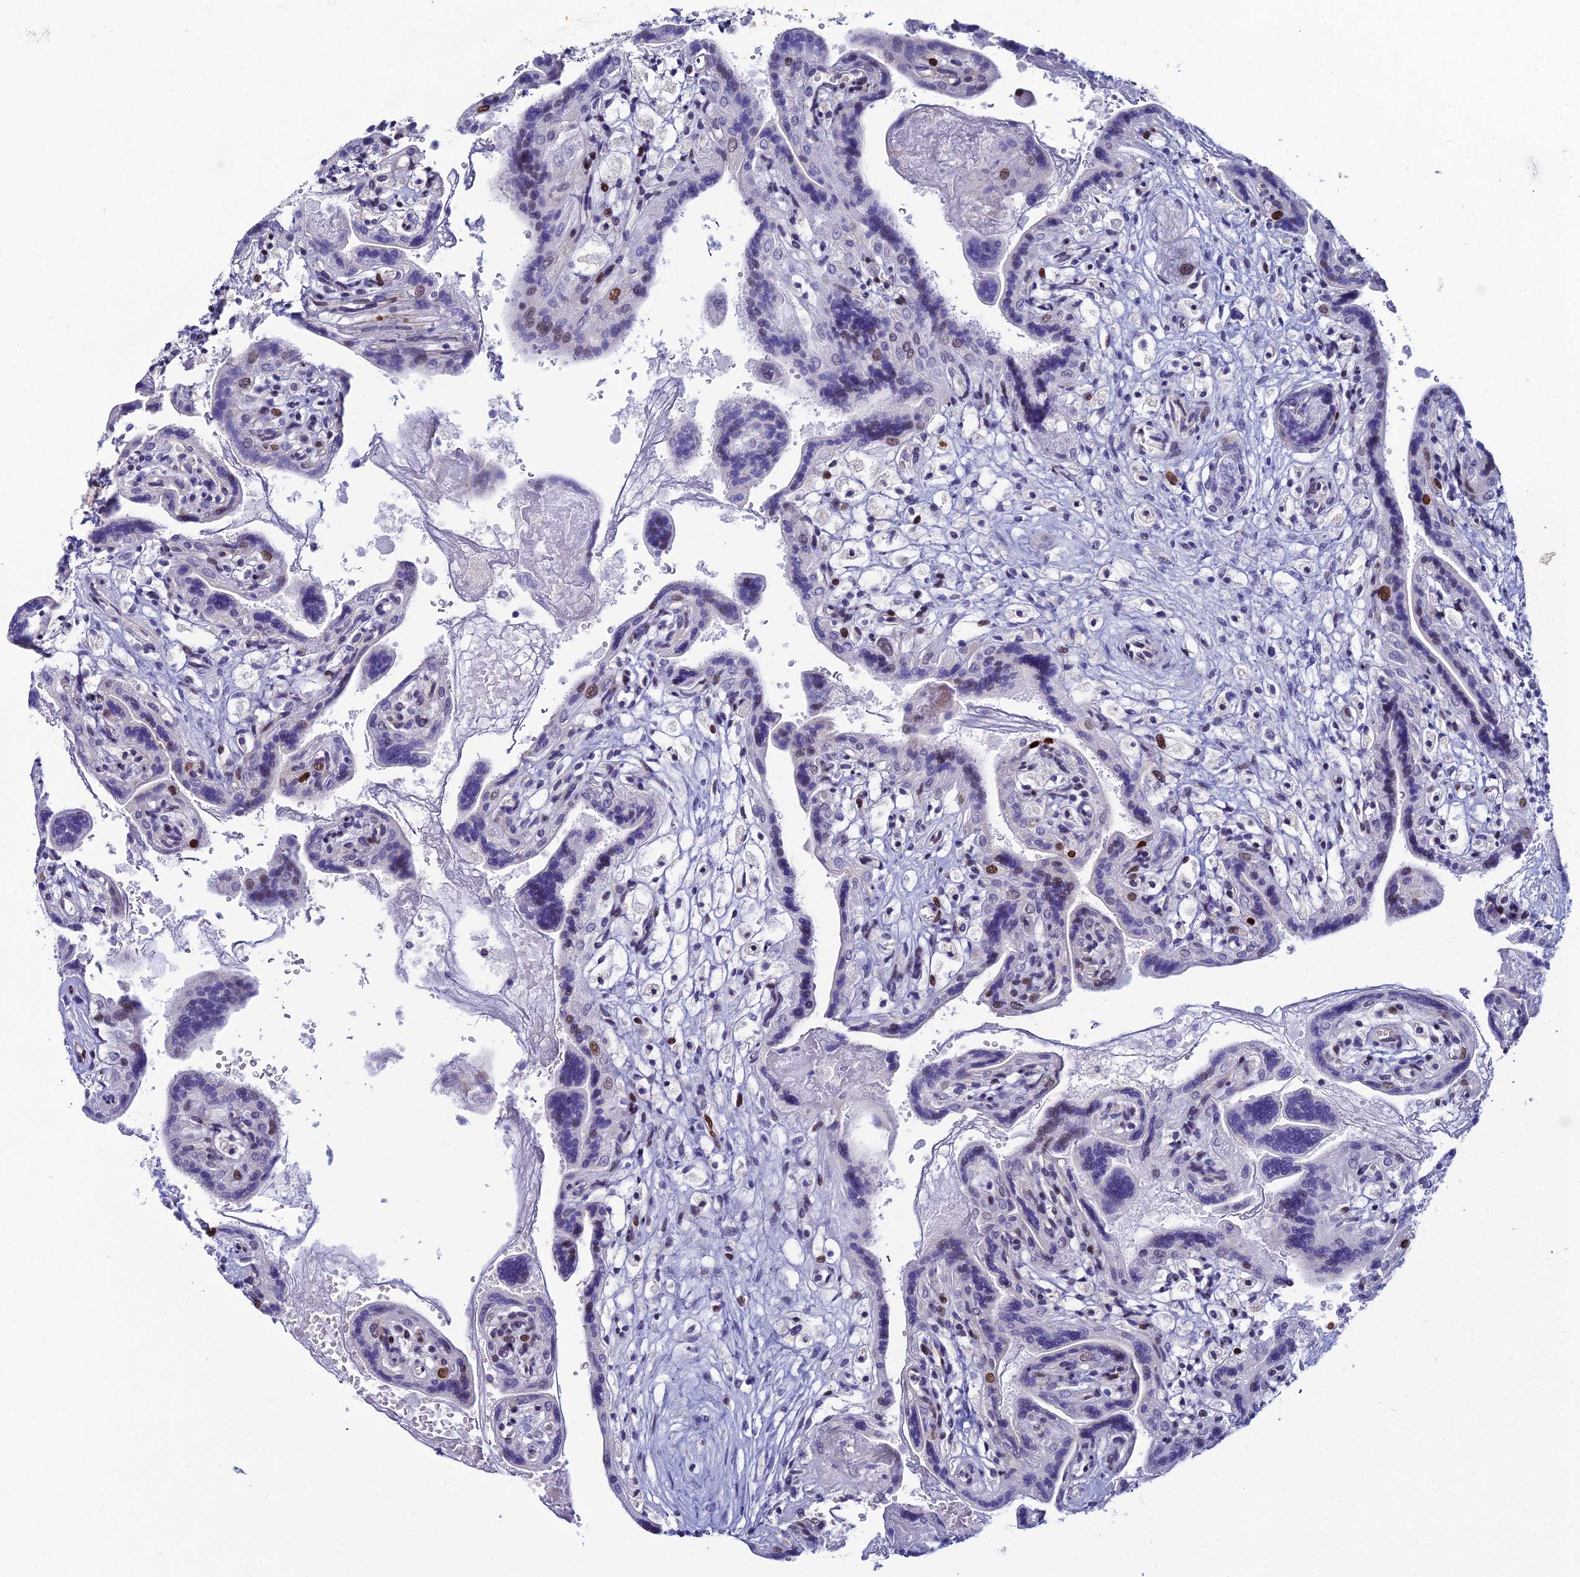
{"staining": {"intensity": "moderate", "quantity": "25%-75%", "location": "cytoplasmic/membranous,nuclear"}, "tissue": "placenta", "cell_type": "Decidual cells", "image_type": "normal", "snomed": [{"axis": "morphology", "description": "Normal tissue, NOS"}, {"axis": "topography", "description": "Placenta"}], "caption": "Immunohistochemical staining of normal human placenta exhibits moderate cytoplasmic/membranous,nuclear protein positivity in approximately 25%-75% of decidual cells. The staining was performed using DAB, with brown indicating positive protein expression. Nuclei are stained blue with hematoxylin.", "gene": "TAF9B", "patient": {"sex": "female", "age": 37}}